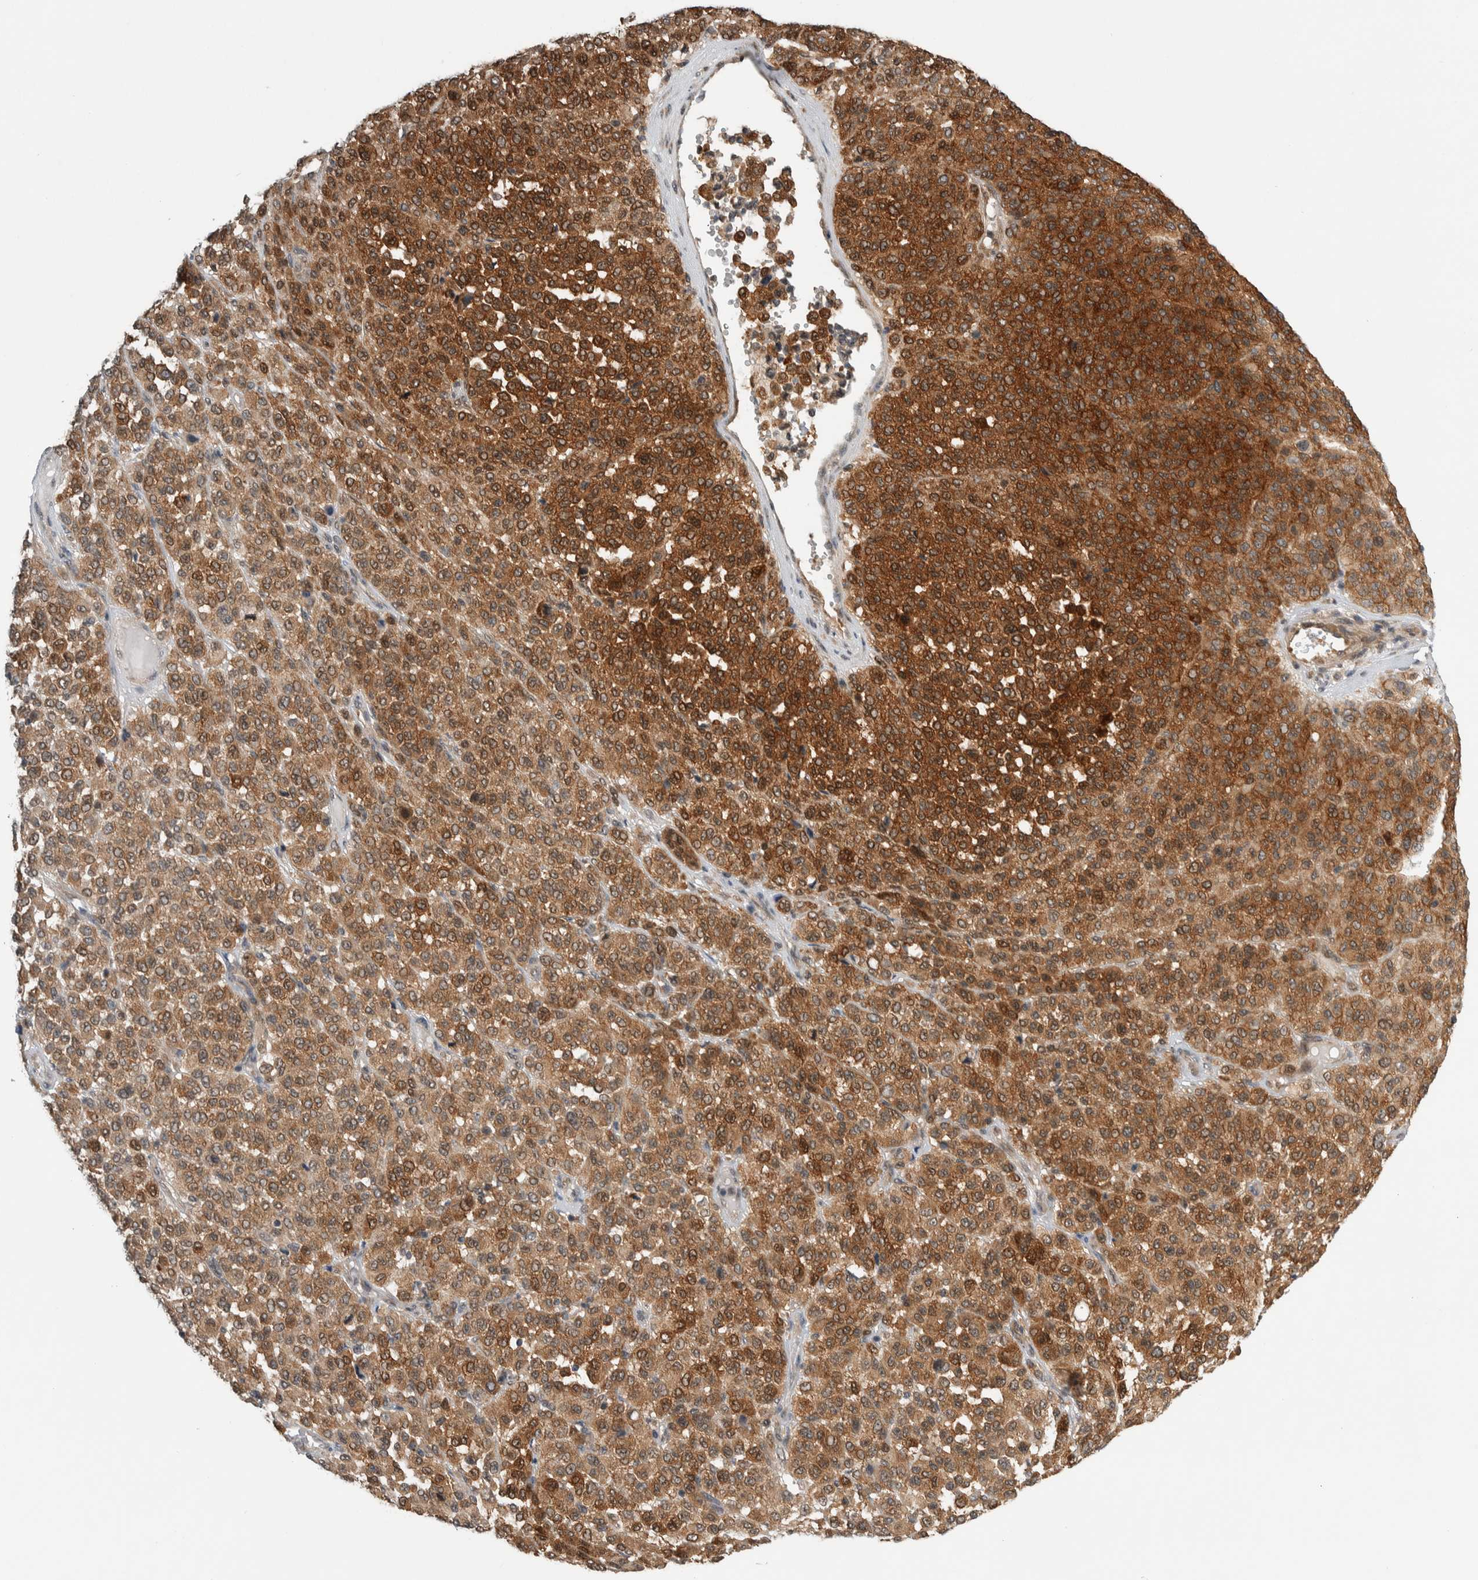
{"staining": {"intensity": "strong", "quantity": ">75%", "location": "cytoplasmic/membranous"}, "tissue": "melanoma", "cell_type": "Tumor cells", "image_type": "cancer", "snomed": [{"axis": "morphology", "description": "Malignant melanoma, Metastatic site"}, {"axis": "topography", "description": "Pancreas"}], "caption": "Protein expression analysis of human melanoma reveals strong cytoplasmic/membranous expression in about >75% of tumor cells.", "gene": "CCDC43", "patient": {"sex": "female", "age": 30}}